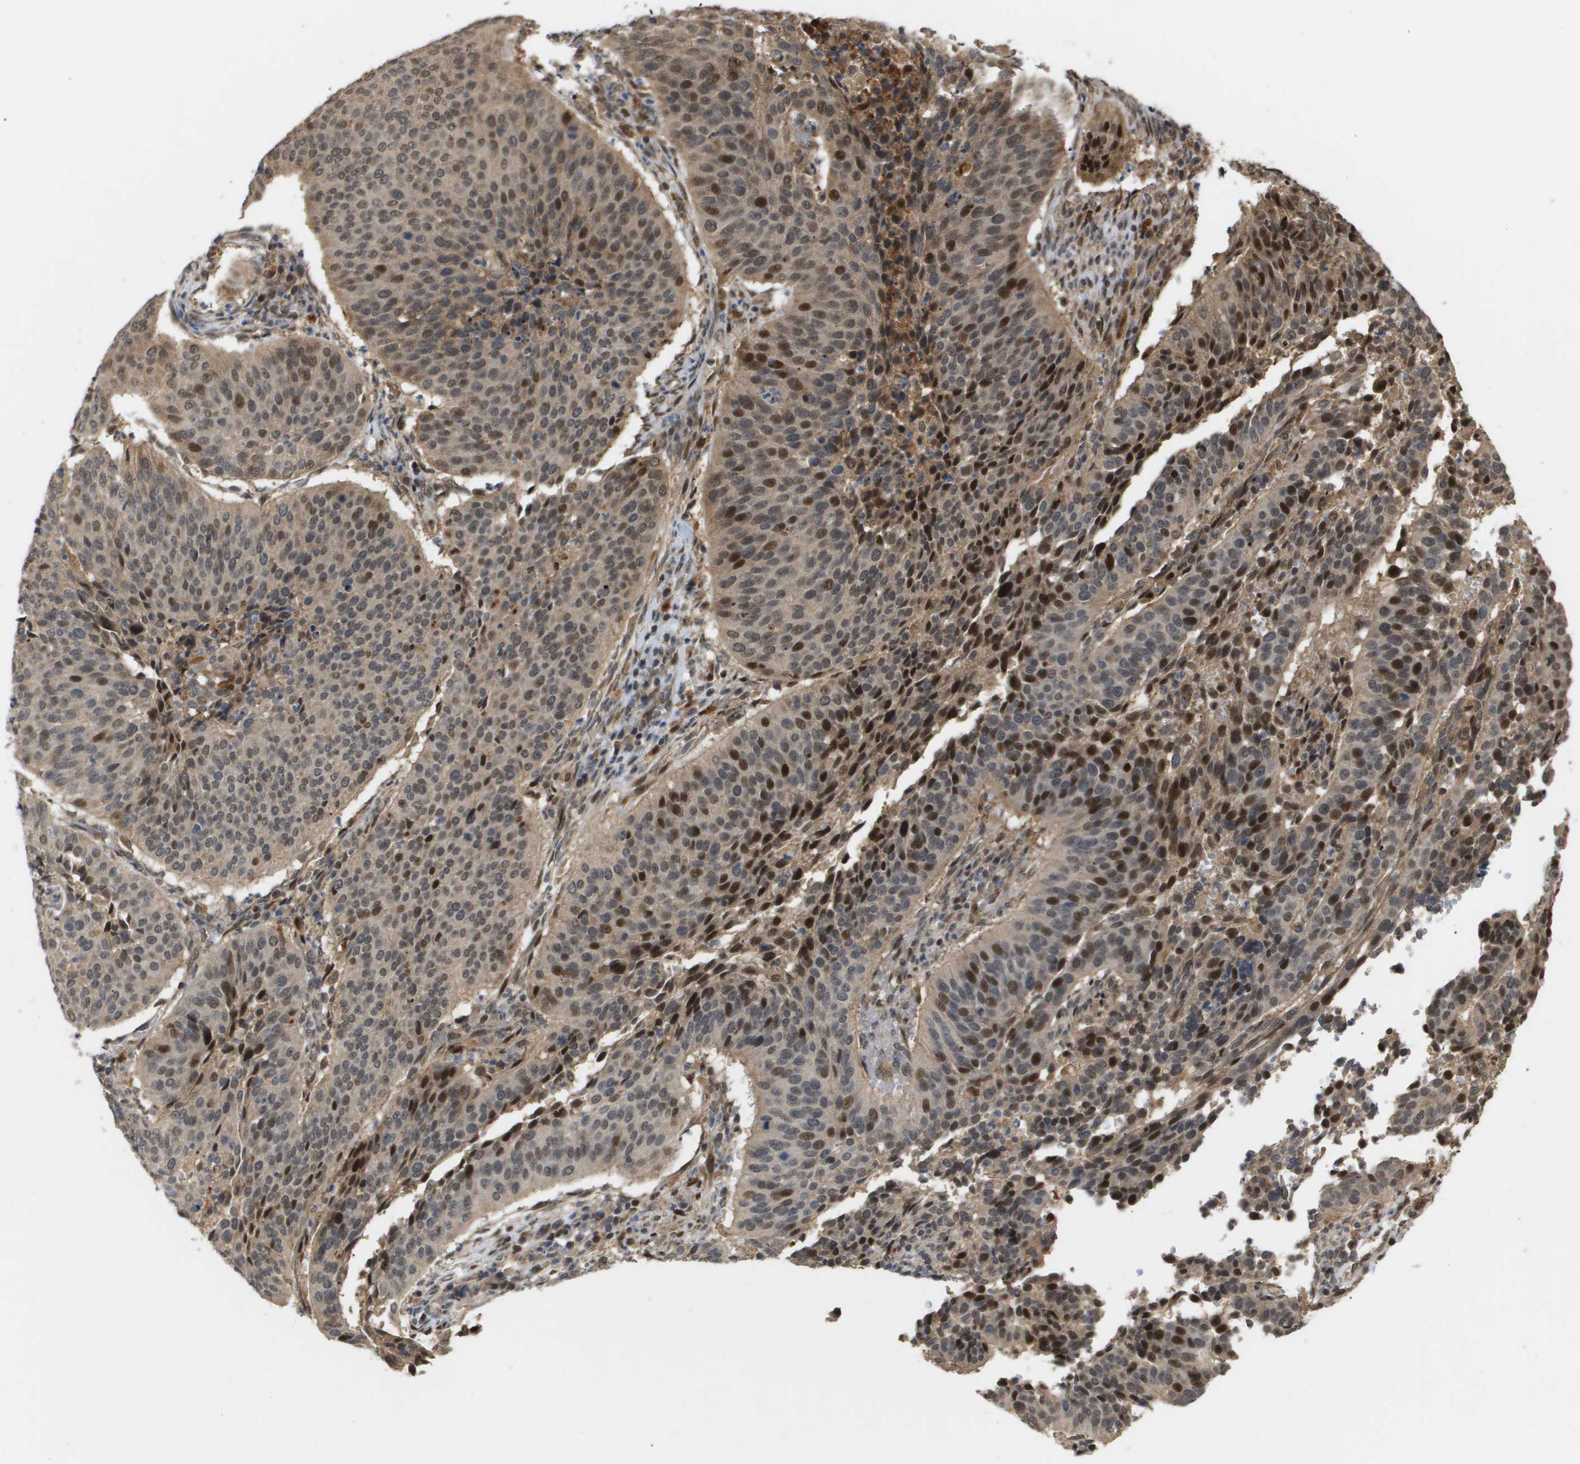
{"staining": {"intensity": "strong", "quantity": "25%-75%", "location": "cytoplasmic/membranous,nuclear"}, "tissue": "cervical cancer", "cell_type": "Tumor cells", "image_type": "cancer", "snomed": [{"axis": "morphology", "description": "Normal tissue, NOS"}, {"axis": "morphology", "description": "Squamous cell carcinoma, NOS"}, {"axis": "topography", "description": "Cervix"}], "caption": "There is high levels of strong cytoplasmic/membranous and nuclear expression in tumor cells of squamous cell carcinoma (cervical), as demonstrated by immunohistochemical staining (brown color).", "gene": "PDGFB", "patient": {"sex": "female", "age": 39}}